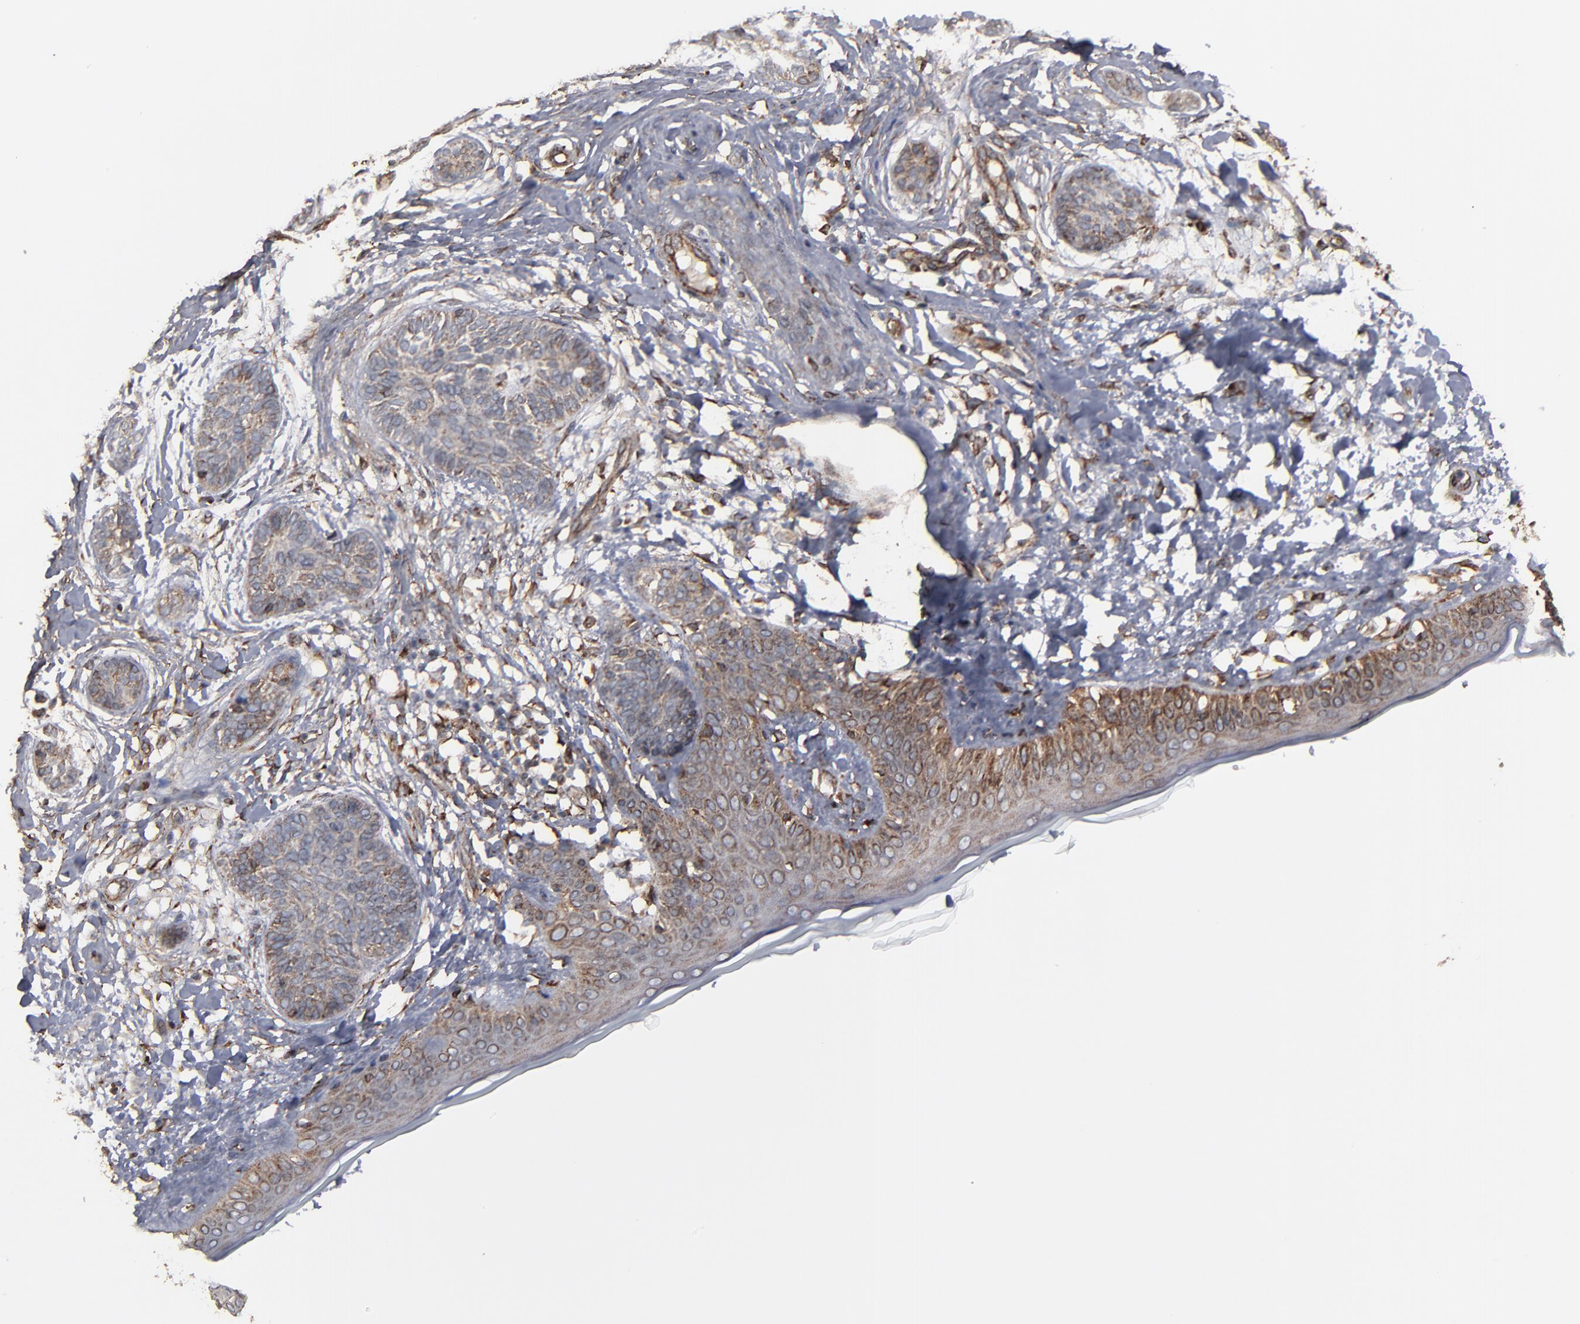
{"staining": {"intensity": "weak", "quantity": ">75%", "location": "cytoplasmic/membranous"}, "tissue": "skin cancer", "cell_type": "Tumor cells", "image_type": "cancer", "snomed": [{"axis": "morphology", "description": "Normal tissue, NOS"}, {"axis": "morphology", "description": "Basal cell carcinoma"}, {"axis": "topography", "description": "Skin"}], "caption": "Skin cancer (basal cell carcinoma) tissue reveals weak cytoplasmic/membranous staining in about >75% of tumor cells, visualized by immunohistochemistry.", "gene": "CNIH1", "patient": {"sex": "male", "age": 63}}